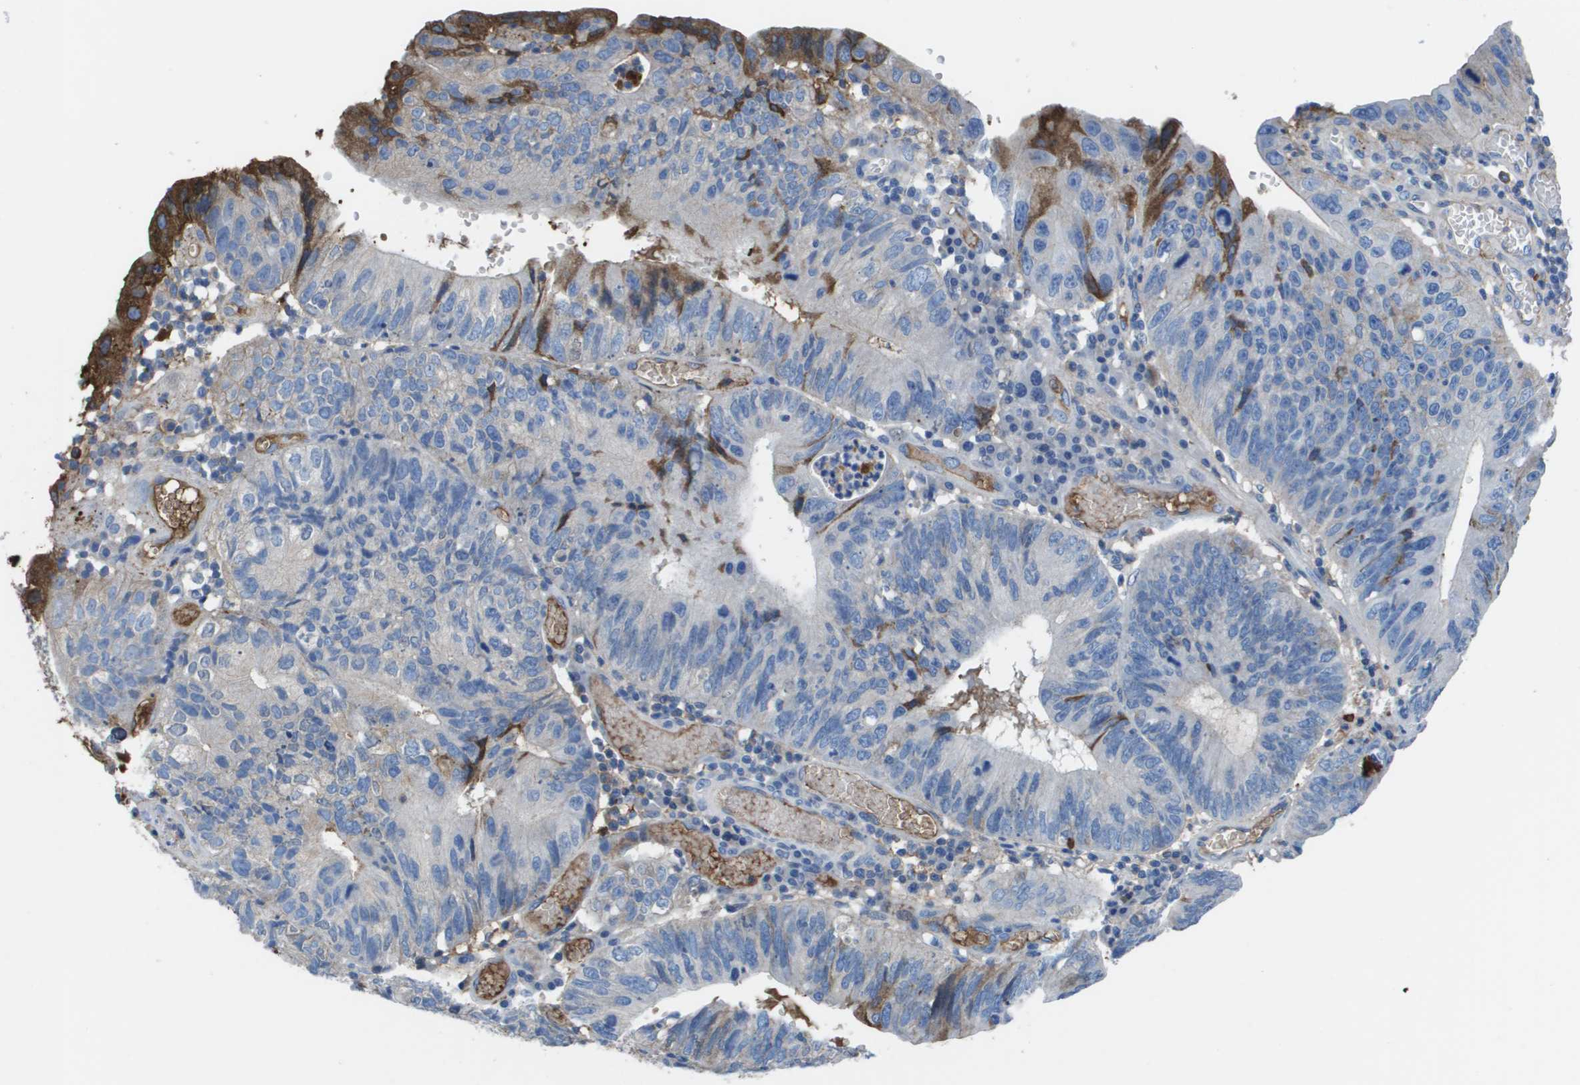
{"staining": {"intensity": "strong", "quantity": "<25%", "location": "cytoplasmic/membranous"}, "tissue": "stomach cancer", "cell_type": "Tumor cells", "image_type": "cancer", "snomed": [{"axis": "morphology", "description": "Adenocarcinoma, NOS"}, {"axis": "topography", "description": "Stomach"}], "caption": "This micrograph exhibits stomach adenocarcinoma stained with IHC to label a protein in brown. The cytoplasmic/membranous of tumor cells show strong positivity for the protein. Nuclei are counter-stained blue.", "gene": "VTN", "patient": {"sex": "male", "age": 59}}